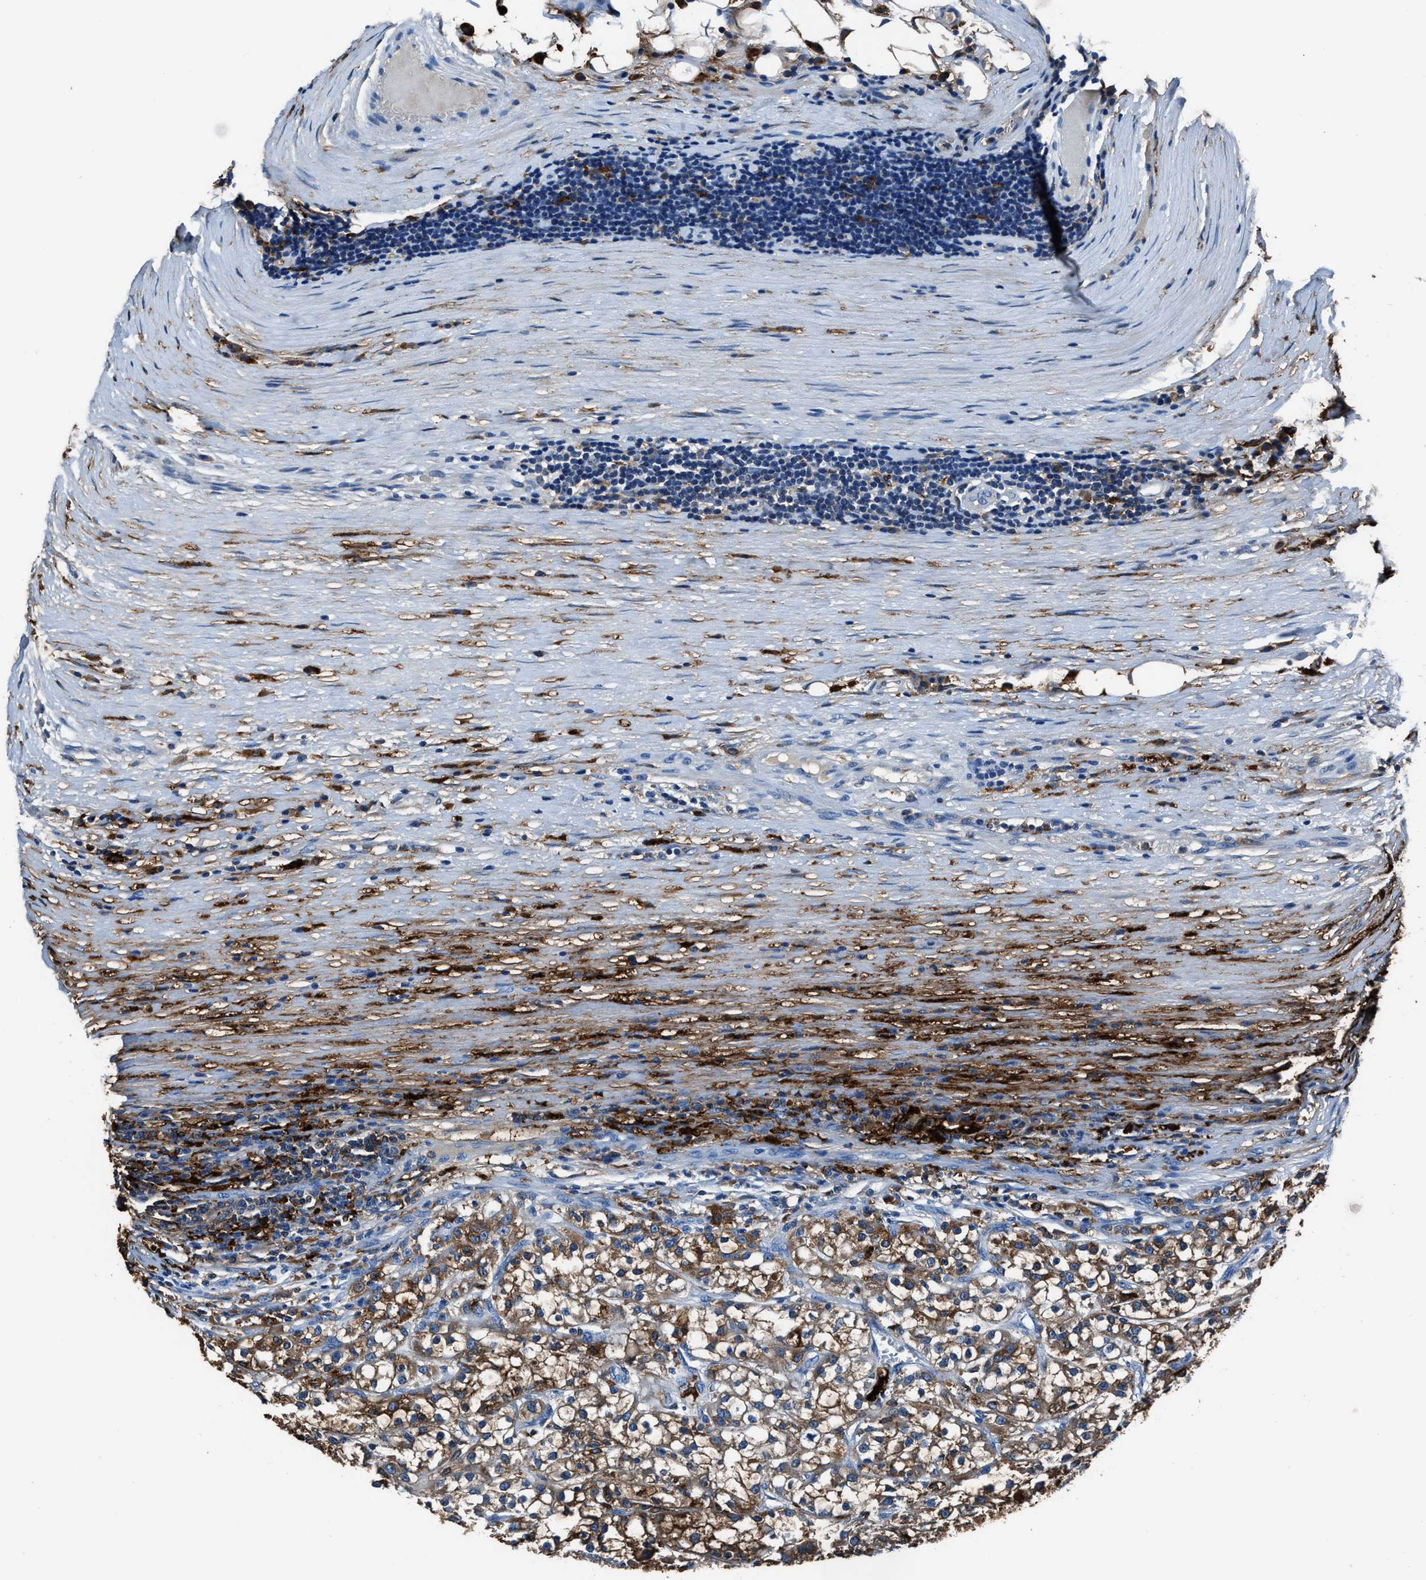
{"staining": {"intensity": "moderate", "quantity": ">75%", "location": "cytoplasmic/membranous"}, "tissue": "renal cancer", "cell_type": "Tumor cells", "image_type": "cancer", "snomed": [{"axis": "morphology", "description": "Adenocarcinoma, NOS"}, {"axis": "topography", "description": "Kidney"}], "caption": "A brown stain labels moderate cytoplasmic/membranous staining of a protein in human renal cancer (adenocarcinoma) tumor cells.", "gene": "FTL", "patient": {"sex": "female", "age": 52}}